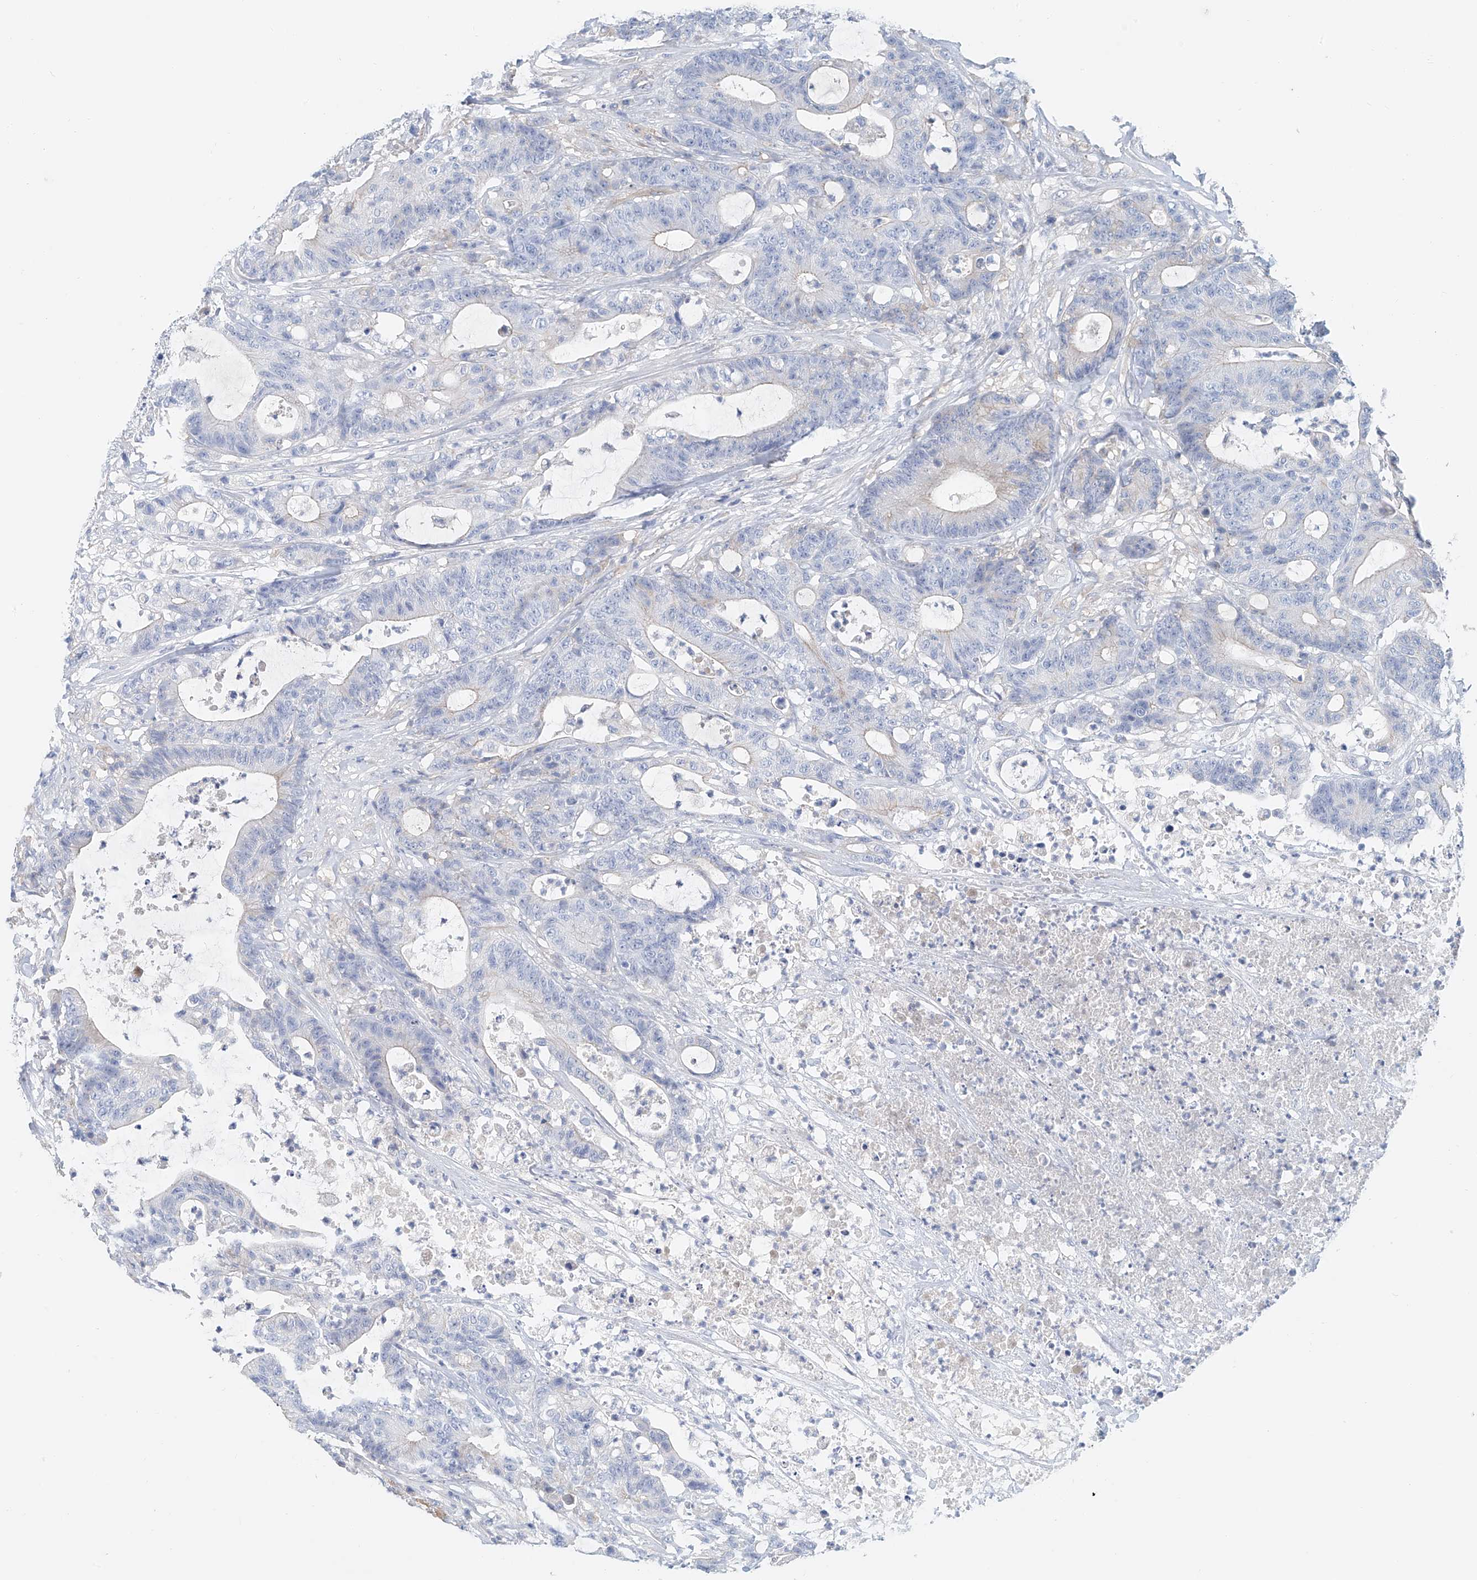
{"staining": {"intensity": "negative", "quantity": "none", "location": "none"}, "tissue": "colorectal cancer", "cell_type": "Tumor cells", "image_type": "cancer", "snomed": [{"axis": "morphology", "description": "Adenocarcinoma, NOS"}, {"axis": "topography", "description": "Colon"}], "caption": "An immunohistochemistry (IHC) photomicrograph of adenocarcinoma (colorectal) is shown. There is no staining in tumor cells of adenocarcinoma (colorectal). Nuclei are stained in blue.", "gene": "FRYL", "patient": {"sex": "female", "age": 84}}